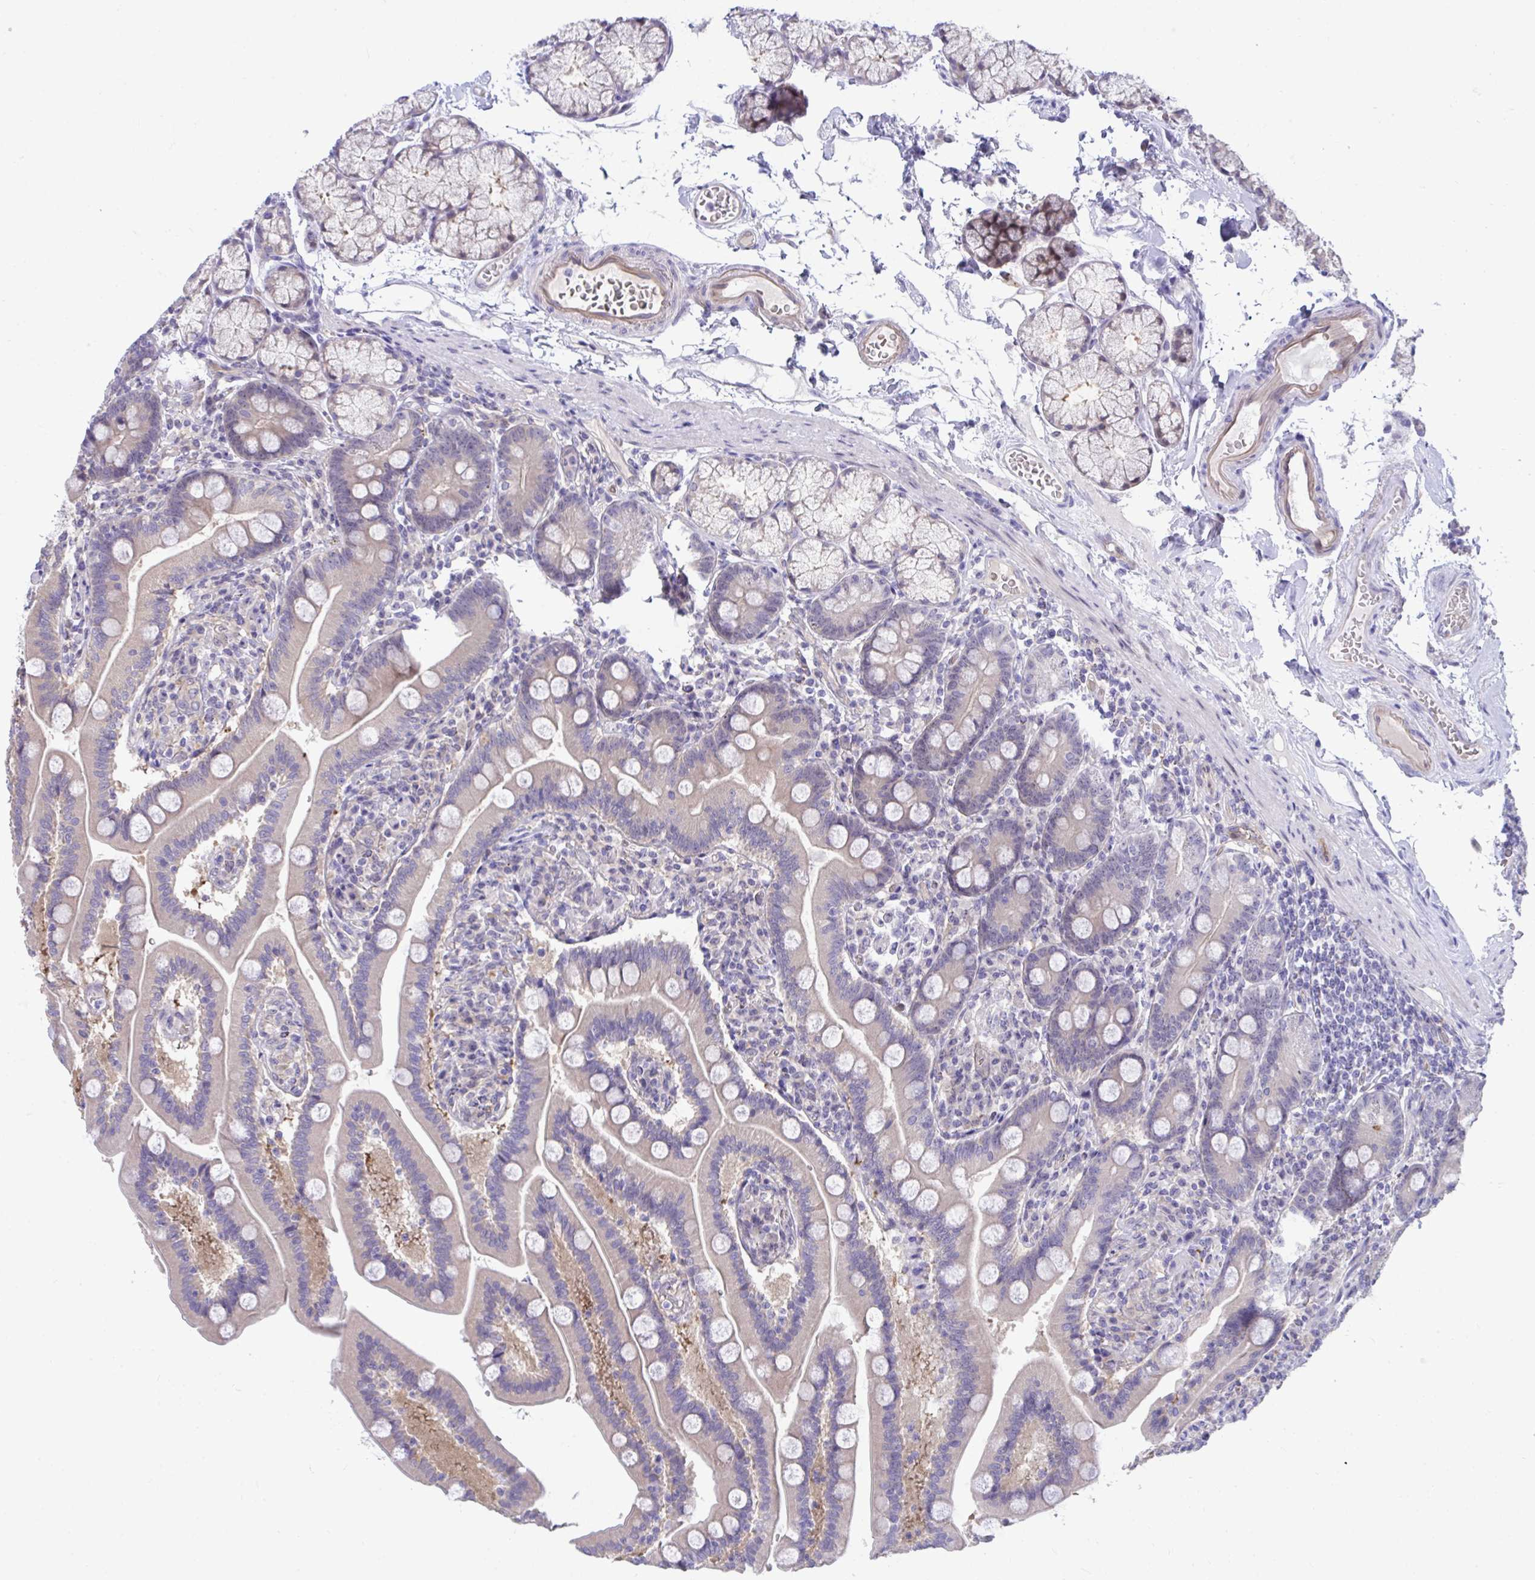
{"staining": {"intensity": "negative", "quantity": "none", "location": "none"}, "tissue": "duodenum", "cell_type": "Glandular cells", "image_type": "normal", "snomed": [{"axis": "morphology", "description": "Normal tissue, NOS"}, {"axis": "topography", "description": "Duodenum"}], "caption": "Micrograph shows no protein expression in glandular cells of normal duodenum.", "gene": "CENPQ", "patient": {"sex": "female", "age": 67}}